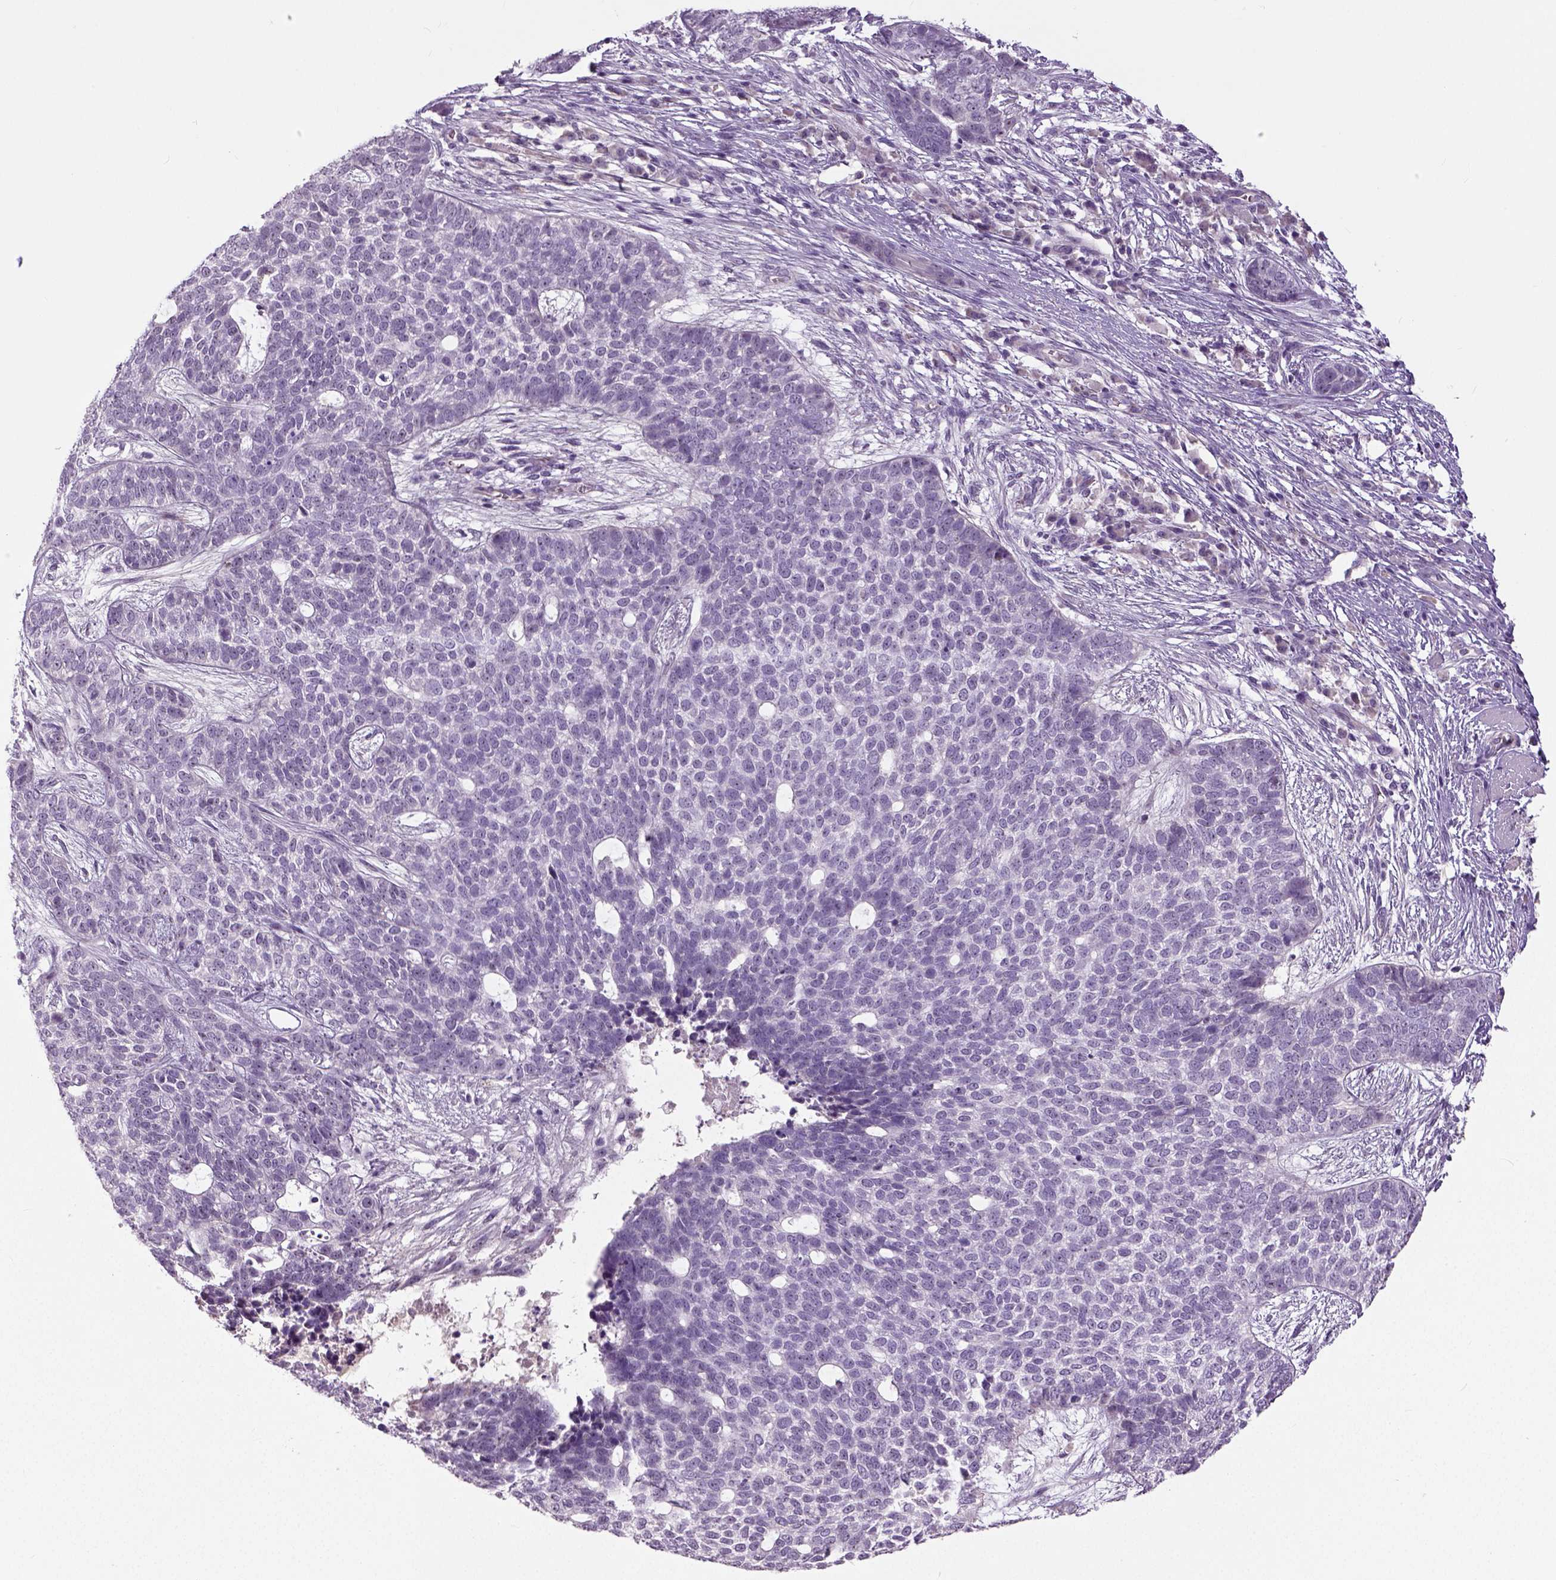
{"staining": {"intensity": "negative", "quantity": "none", "location": "none"}, "tissue": "skin cancer", "cell_type": "Tumor cells", "image_type": "cancer", "snomed": [{"axis": "morphology", "description": "Basal cell carcinoma"}, {"axis": "topography", "description": "Skin"}], "caption": "This is an immunohistochemistry photomicrograph of human skin cancer. There is no staining in tumor cells.", "gene": "NECAB1", "patient": {"sex": "female", "age": 69}}